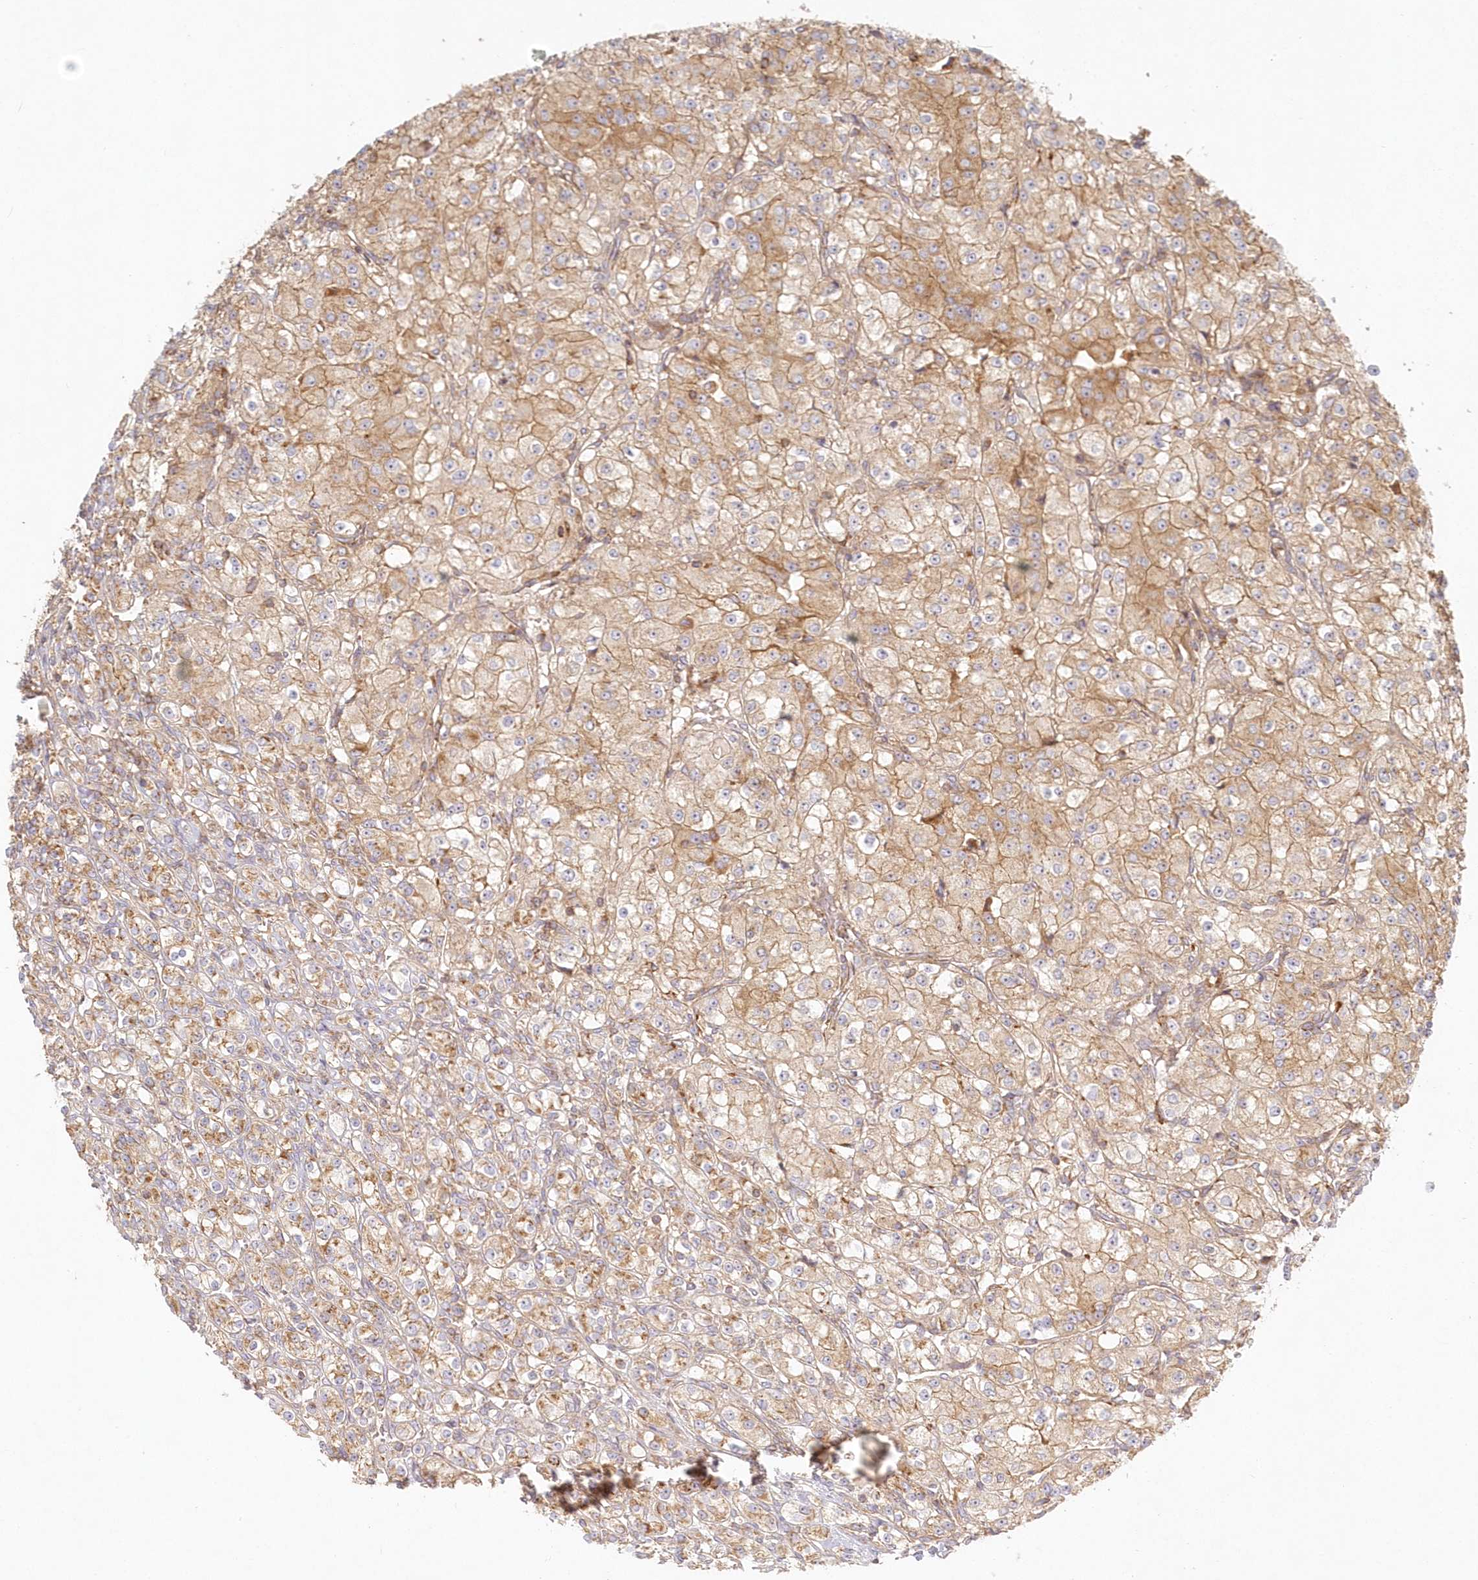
{"staining": {"intensity": "moderate", "quantity": ">75%", "location": "cytoplasmic/membranous"}, "tissue": "renal cancer", "cell_type": "Tumor cells", "image_type": "cancer", "snomed": [{"axis": "morphology", "description": "Adenocarcinoma, NOS"}, {"axis": "topography", "description": "Kidney"}], "caption": "Protein staining of adenocarcinoma (renal) tissue displays moderate cytoplasmic/membranous positivity in about >75% of tumor cells. (IHC, brightfield microscopy, high magnification).", "gene": "KIAA0232", "patient": {"sex": "male", "age": 77}}